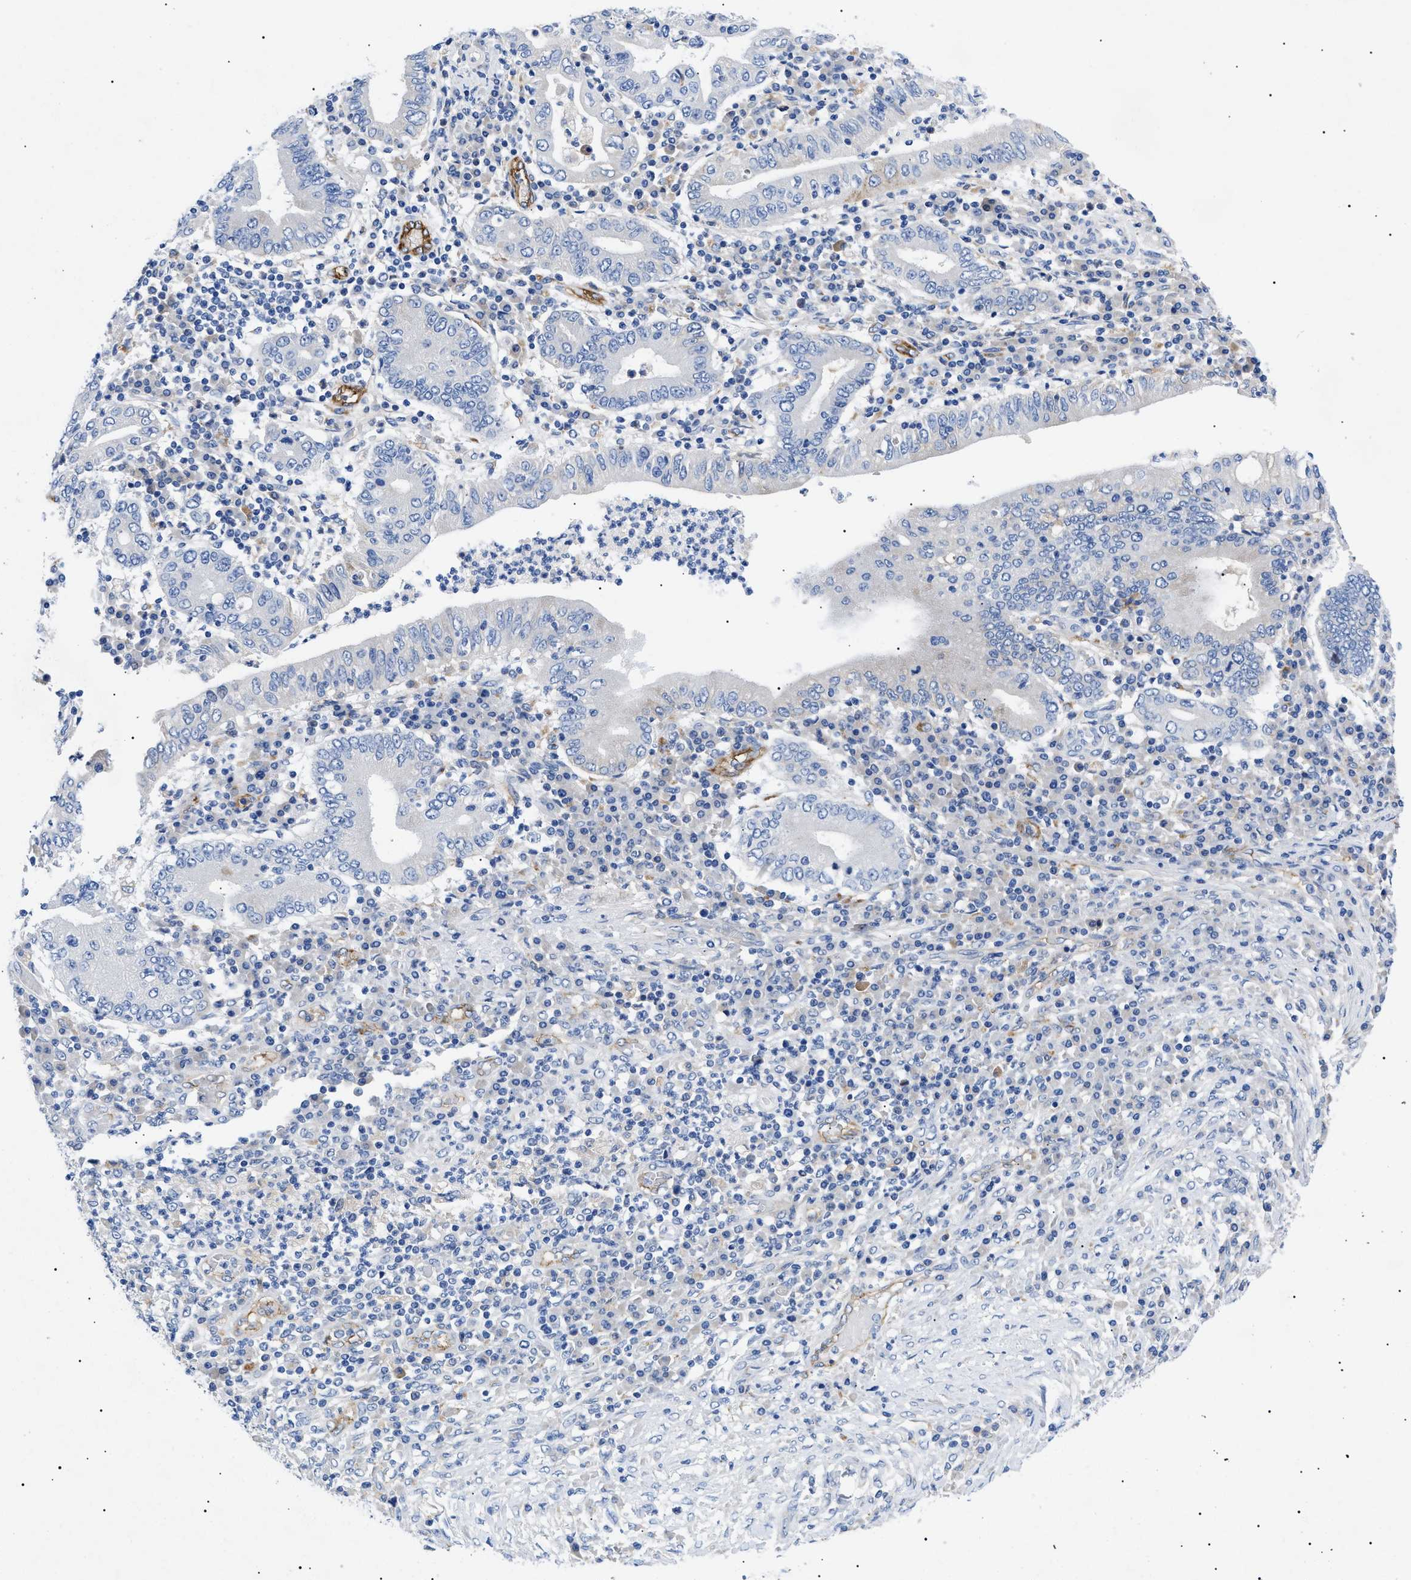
{"staining": {"intensity": "negative", "quantity": "none", "location": "none"}, "tissue": "stomach cancer", "cell_type": "Tumor cells", "image_type": "cancer", "snomed": [{"axis": "morphology", "description": "Normal tissue, NOS"}, {"axis": "morphology", "description": "Adenocarcinoma, NOS"}, {"axis": "topography", "description": "Esophagus"}, {"axis": "topography", "description": "Stomach, upper"}, {"axis": "topography", "description": "Peripheral nerve tissue"}], "caption": "This image is of stomach adenocarcinoma stained with immunohistochemistry (IHC) to label a protein in brown with the nuclei are counter-stained blue. There is no expression in tumor cells.", "gene": "ACKR1", "patient": {"sex": "male", "age": 62}}